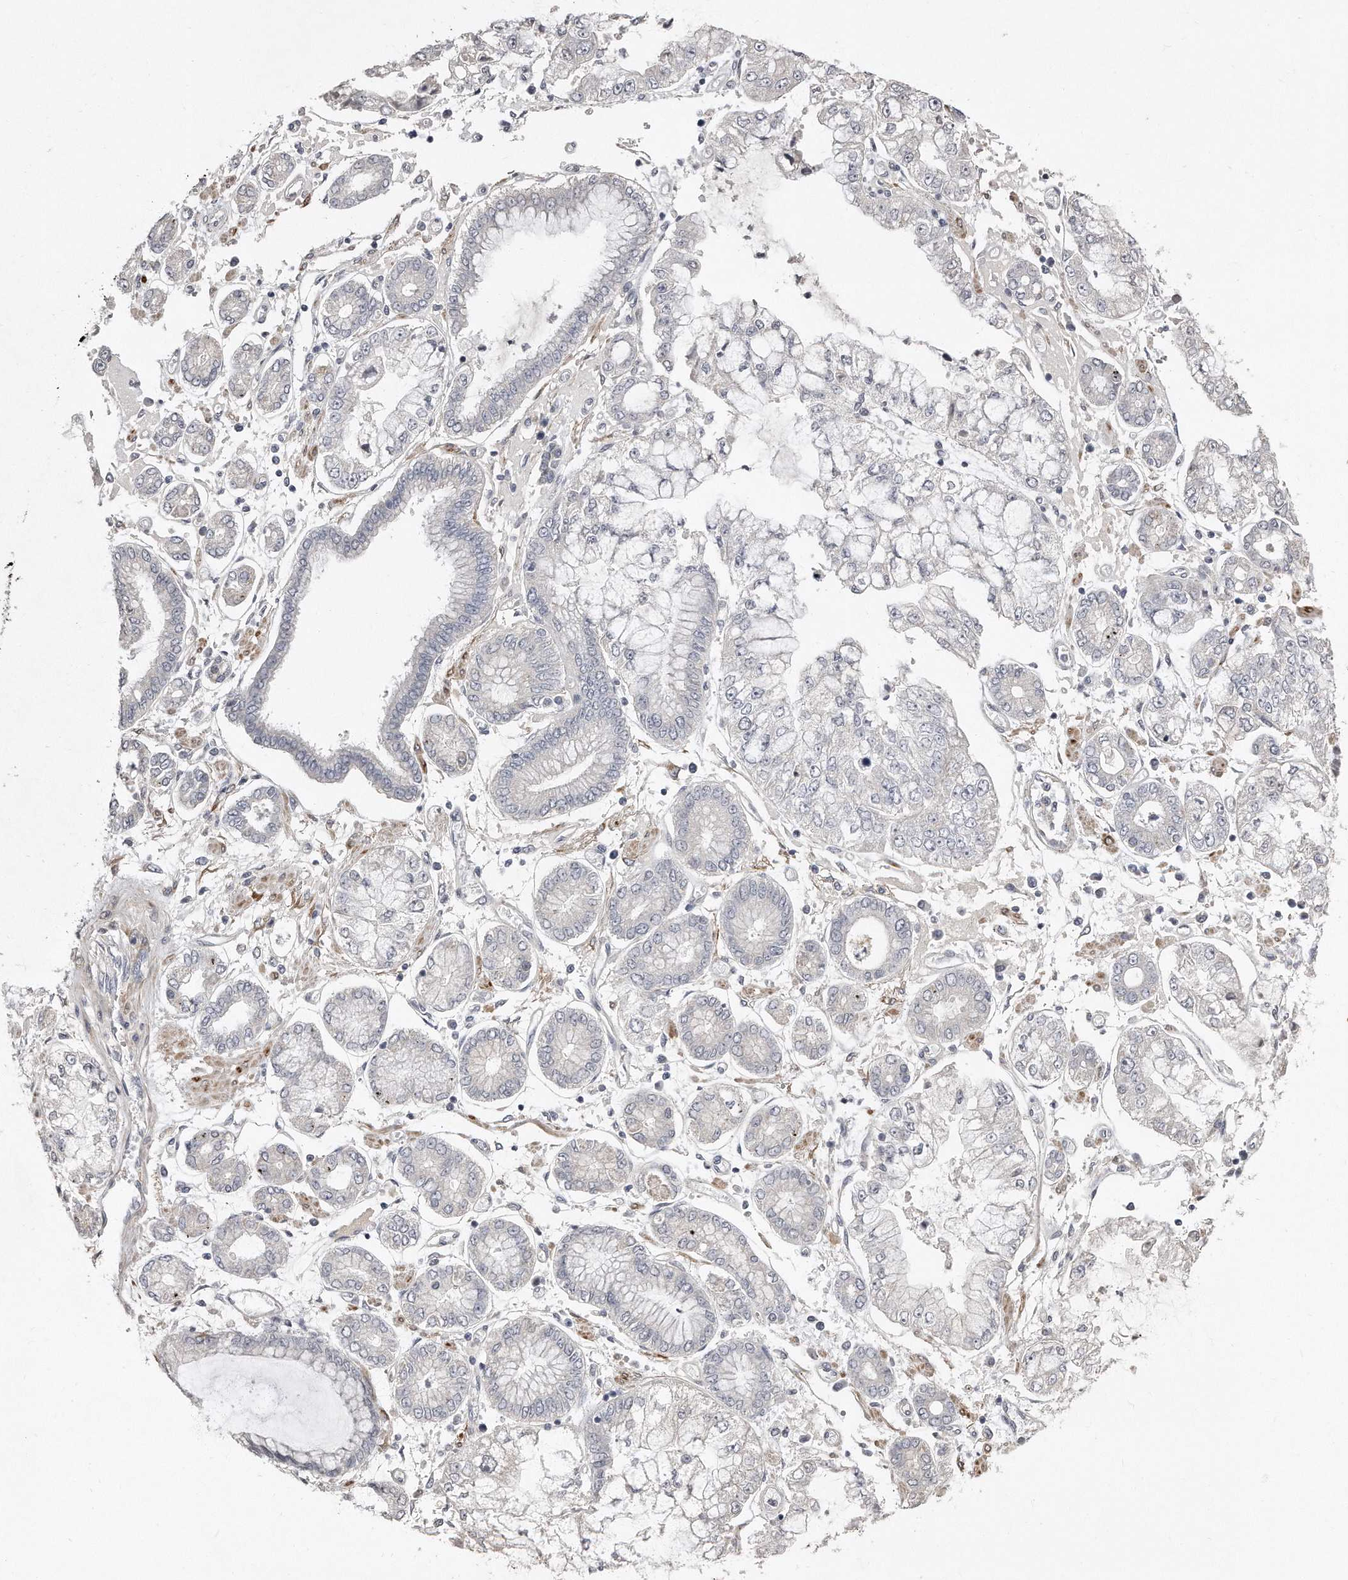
{"staining": {"intensity": "negative", "quantity": "none", "location": "none"}, "tissue": "stomach cancer", "cell_type": "Tumor cells", "image_type": "cancer", "snomed": [{"axis": "morphology", "description": "Adenocarcinoma, NOS"}, {"axis": "topography", "description": "Stomach"}], "caption": "A photomicrograph of adenocarcinoma (stomach) stained for a protein reveals no brown staining in tumor cells. (DAB (3,3'-diaminobenzidine) immunohistochemistry (IHC), high magnification).", "gene": "LMOD1", "patient": {"sex": "male", "age": 76}}